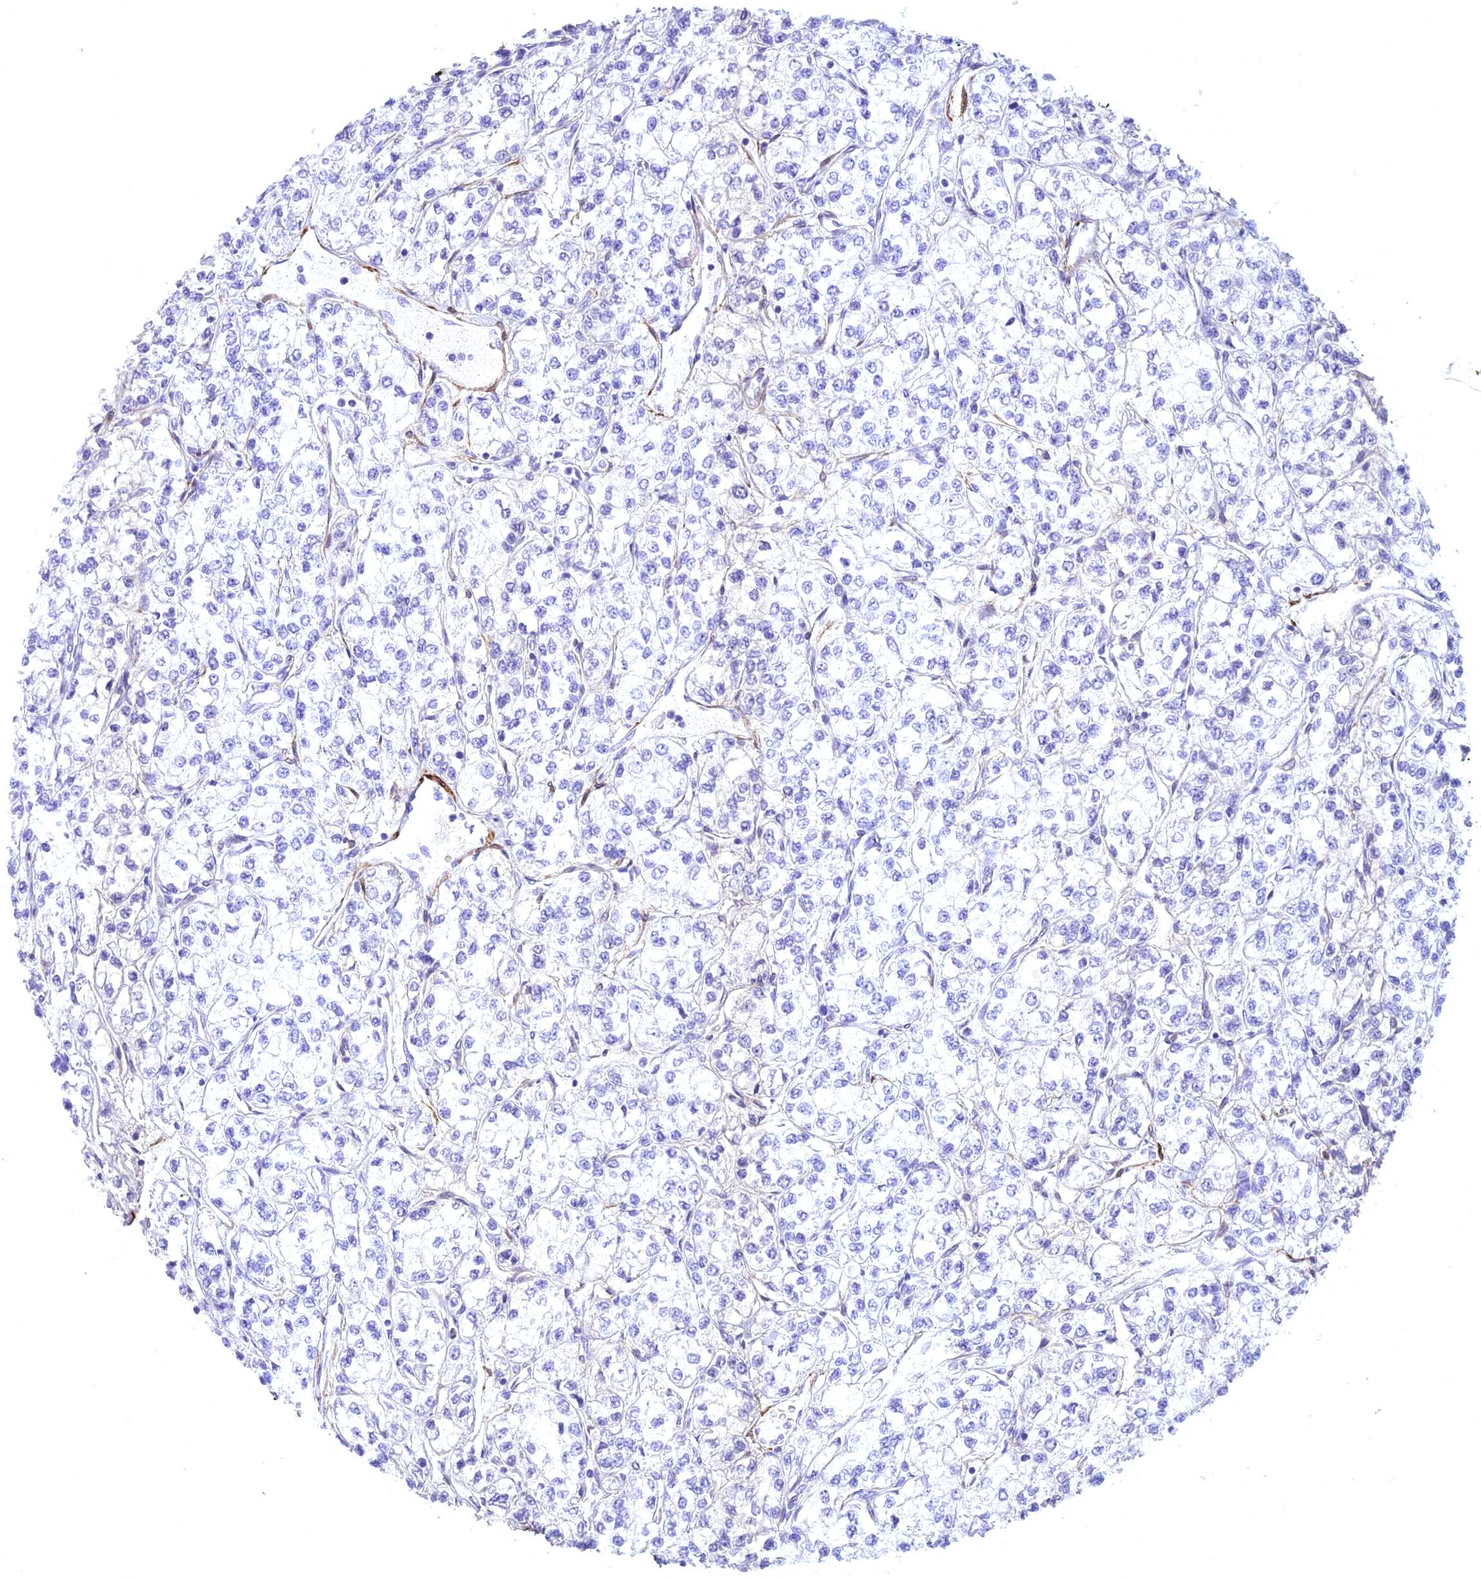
{"staining": {"intensity": "negative", "quantity": "none", "location": "none"}, "tissue": "renal cancer", "cell_type": "Tumor cells", "image_type": "cancer", "snomed": [{"axis": "morphology", "description": "Adenocarcinoma, NOS"}, {"axis": "topography", "description": "Kidney"}], "caption": "Renal adenocarcinoma was stained to show a protein in brown. There is no significant positivity in tumor cells.", "gene": "CENPV", "patient": {"sex": "male", "age": 80}}